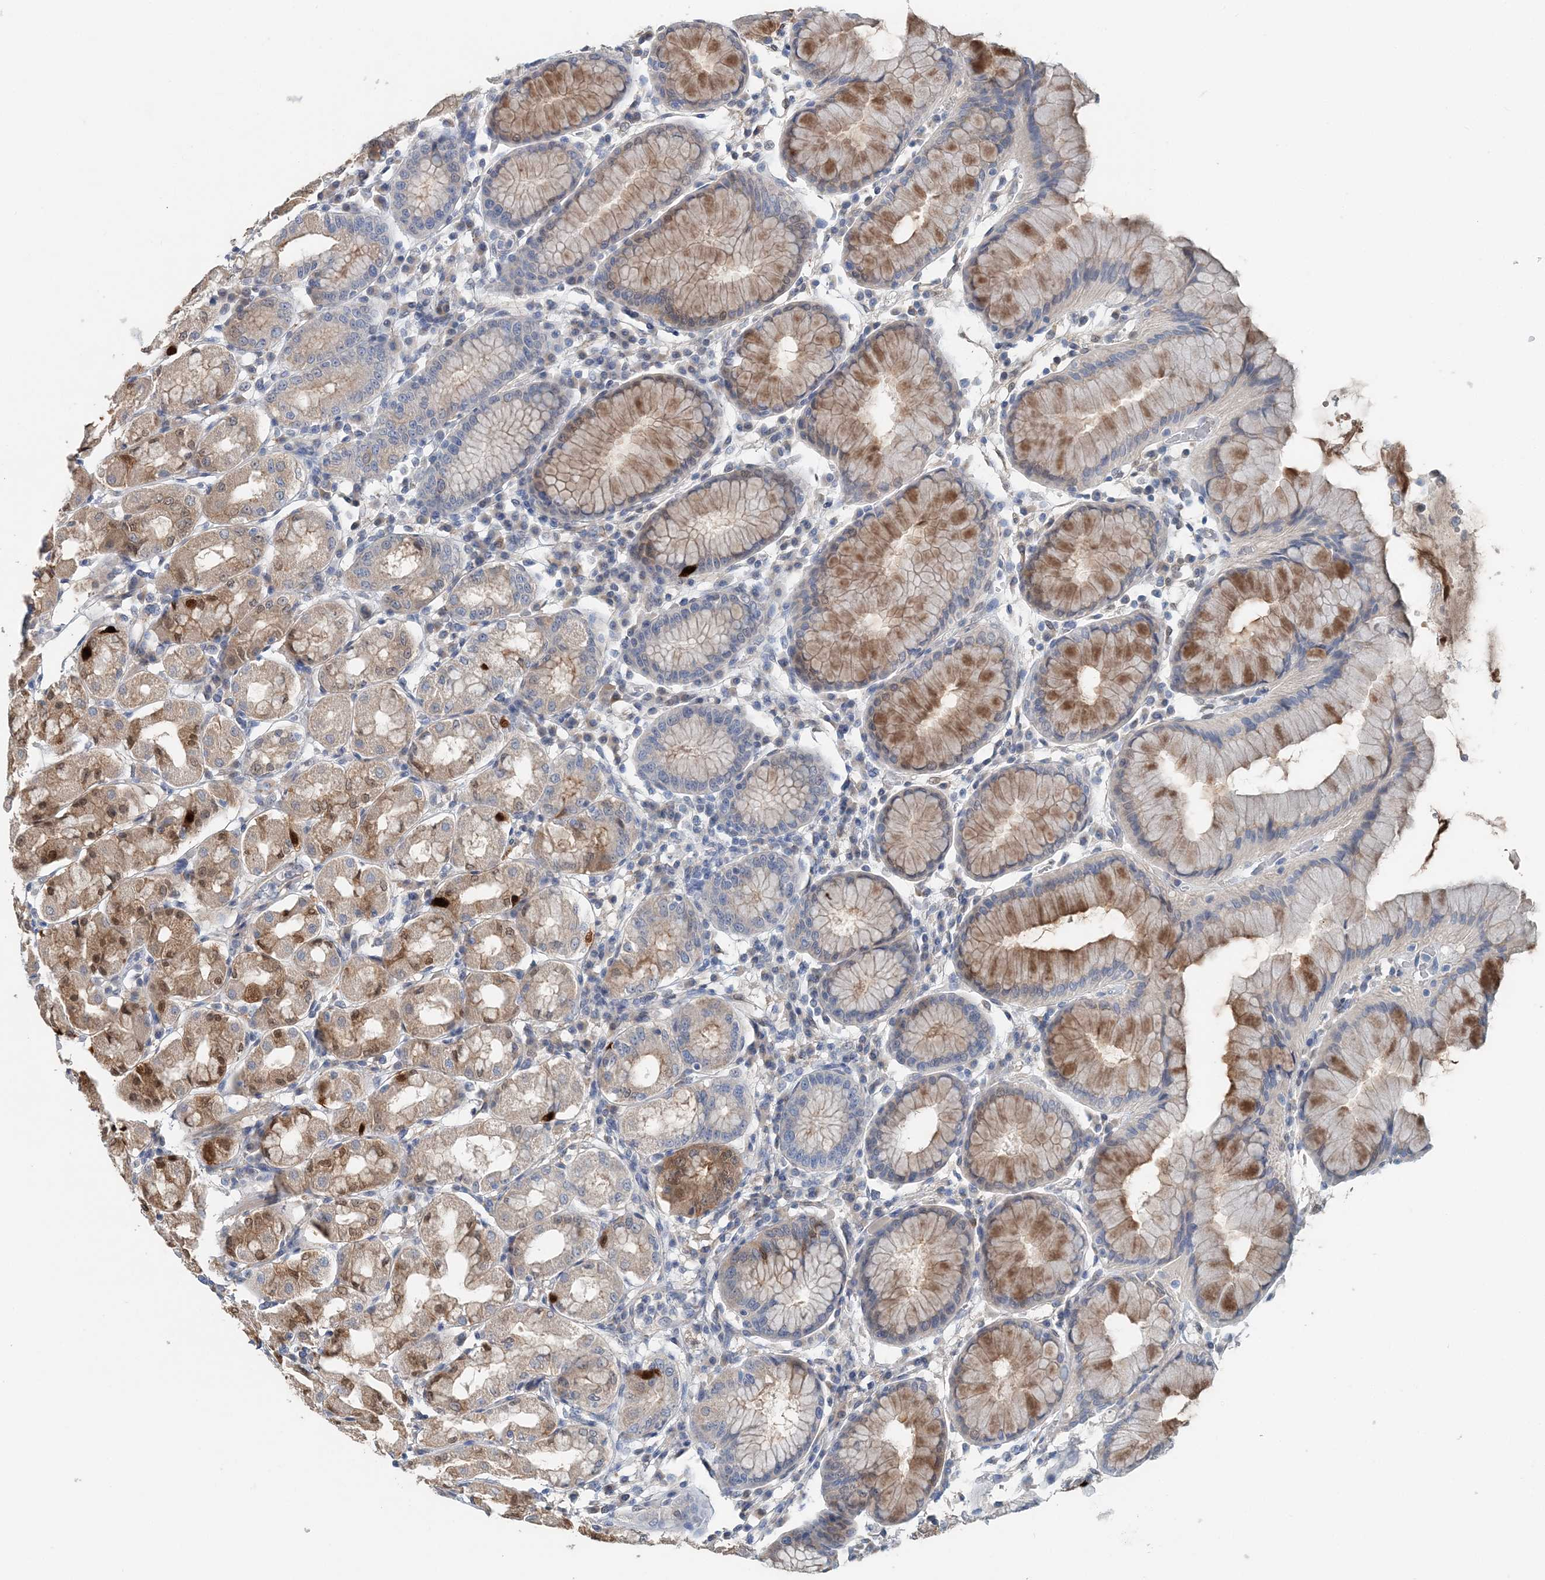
{"staining": {"intensity": "strong", "quantity": "25%-75%", "location": "cytoplasmic/membranous,nuclear"}, "tissue": "stomach", "cell_type": "Glandular cells", "image_type": "normal", "snomed": [{"axis": "morphology", "description": "Normal tissue, NOS"}, {"axis": "topography", "description": "Stomach"}, {"axis": "topography", "description": "Stomach, lower"}], "caption": "Immunohistochemistry (DAB (3,3'-diaminobenzidine)) staining of benign stomach shows strong cytoplasmic/membranous,nuclear protein staining in approximately 25%-75% of glandular cells.", "gene": "PFN2", "patient": {"sex": "female", "age": 56}}